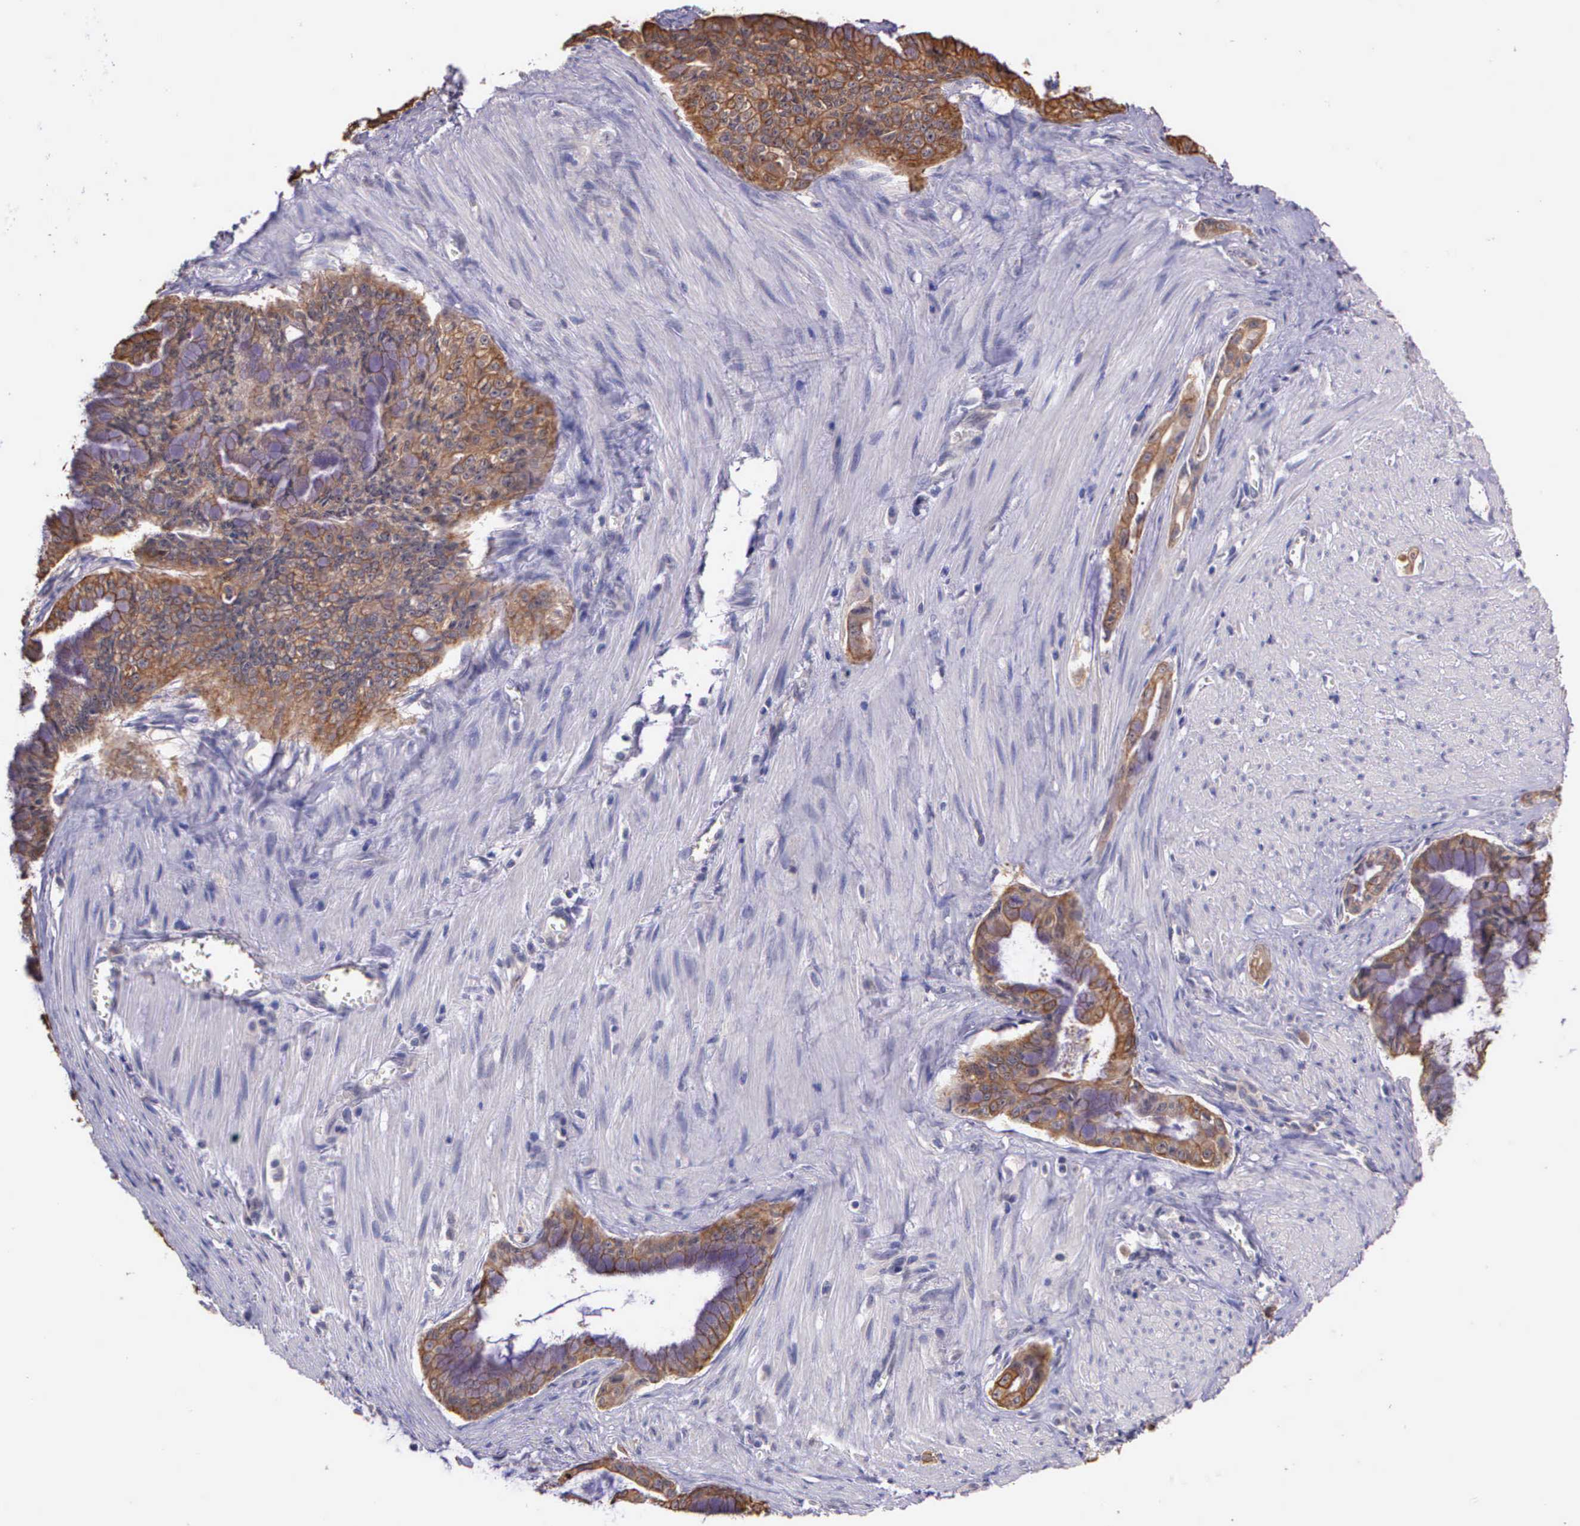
{"staining": {"intensity": "weak", "quantity": ">75%", "location": "cytoplasmic/membranous"}, "tissue": "pancreatic cancer", "cell_type": "Tumor cells", "image_type": "cancer", "snomed": [{"axis": "morphology", "description": "Adenocarcinoma, NOS"}, {"axis": "topography", "description": "Pancreas"}], "caption": "Immunohistochemical staining of pancreatic cancer displays low levels of weak cytoplasmic/membranous staining in about >75% of tumor cells.", "gene": "IGBP1", "patient": {"sex": "male", "age": 59}}